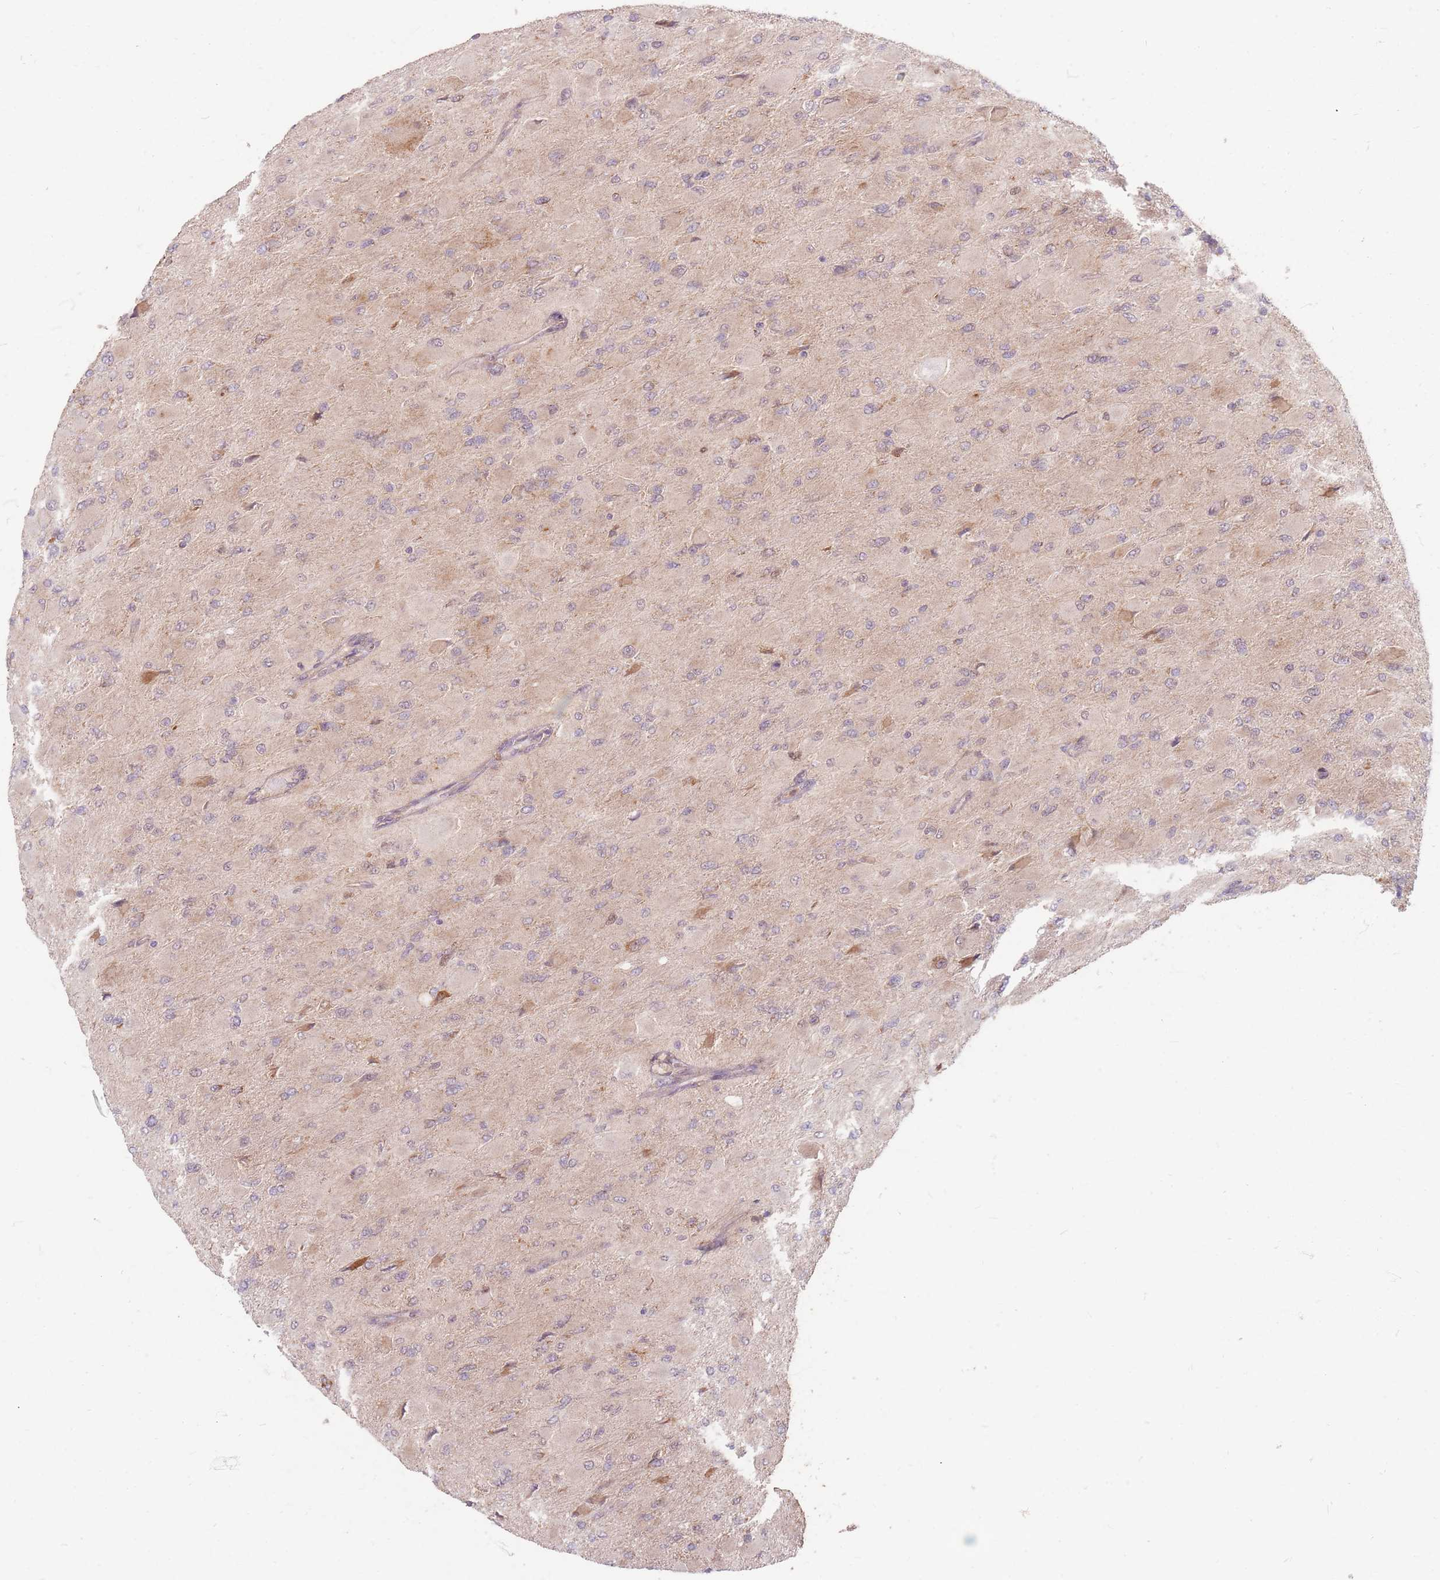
{"staining": {"intensity": "negative", "quantity": "none", "location": "none"}, "tissue": "glioma", "cell_type": "Tumor cells", "image_type": "cancer", "snomed": [{"axis": "morphology", "description": "Glioma, malignant, High grade"}, {"axis": "topography", "description": "Cerebral cortex"}], "caption": "This is a photomicrograph of IHC staining of glioma, which shows no positivity in tumor cells. Brightfield microscopy of IHC stained with DAB (brown) and hematoxylin (blue), captured at high magnification.", "gene": "SMIM14", "patient": {"sex": "female", "age": 36}}